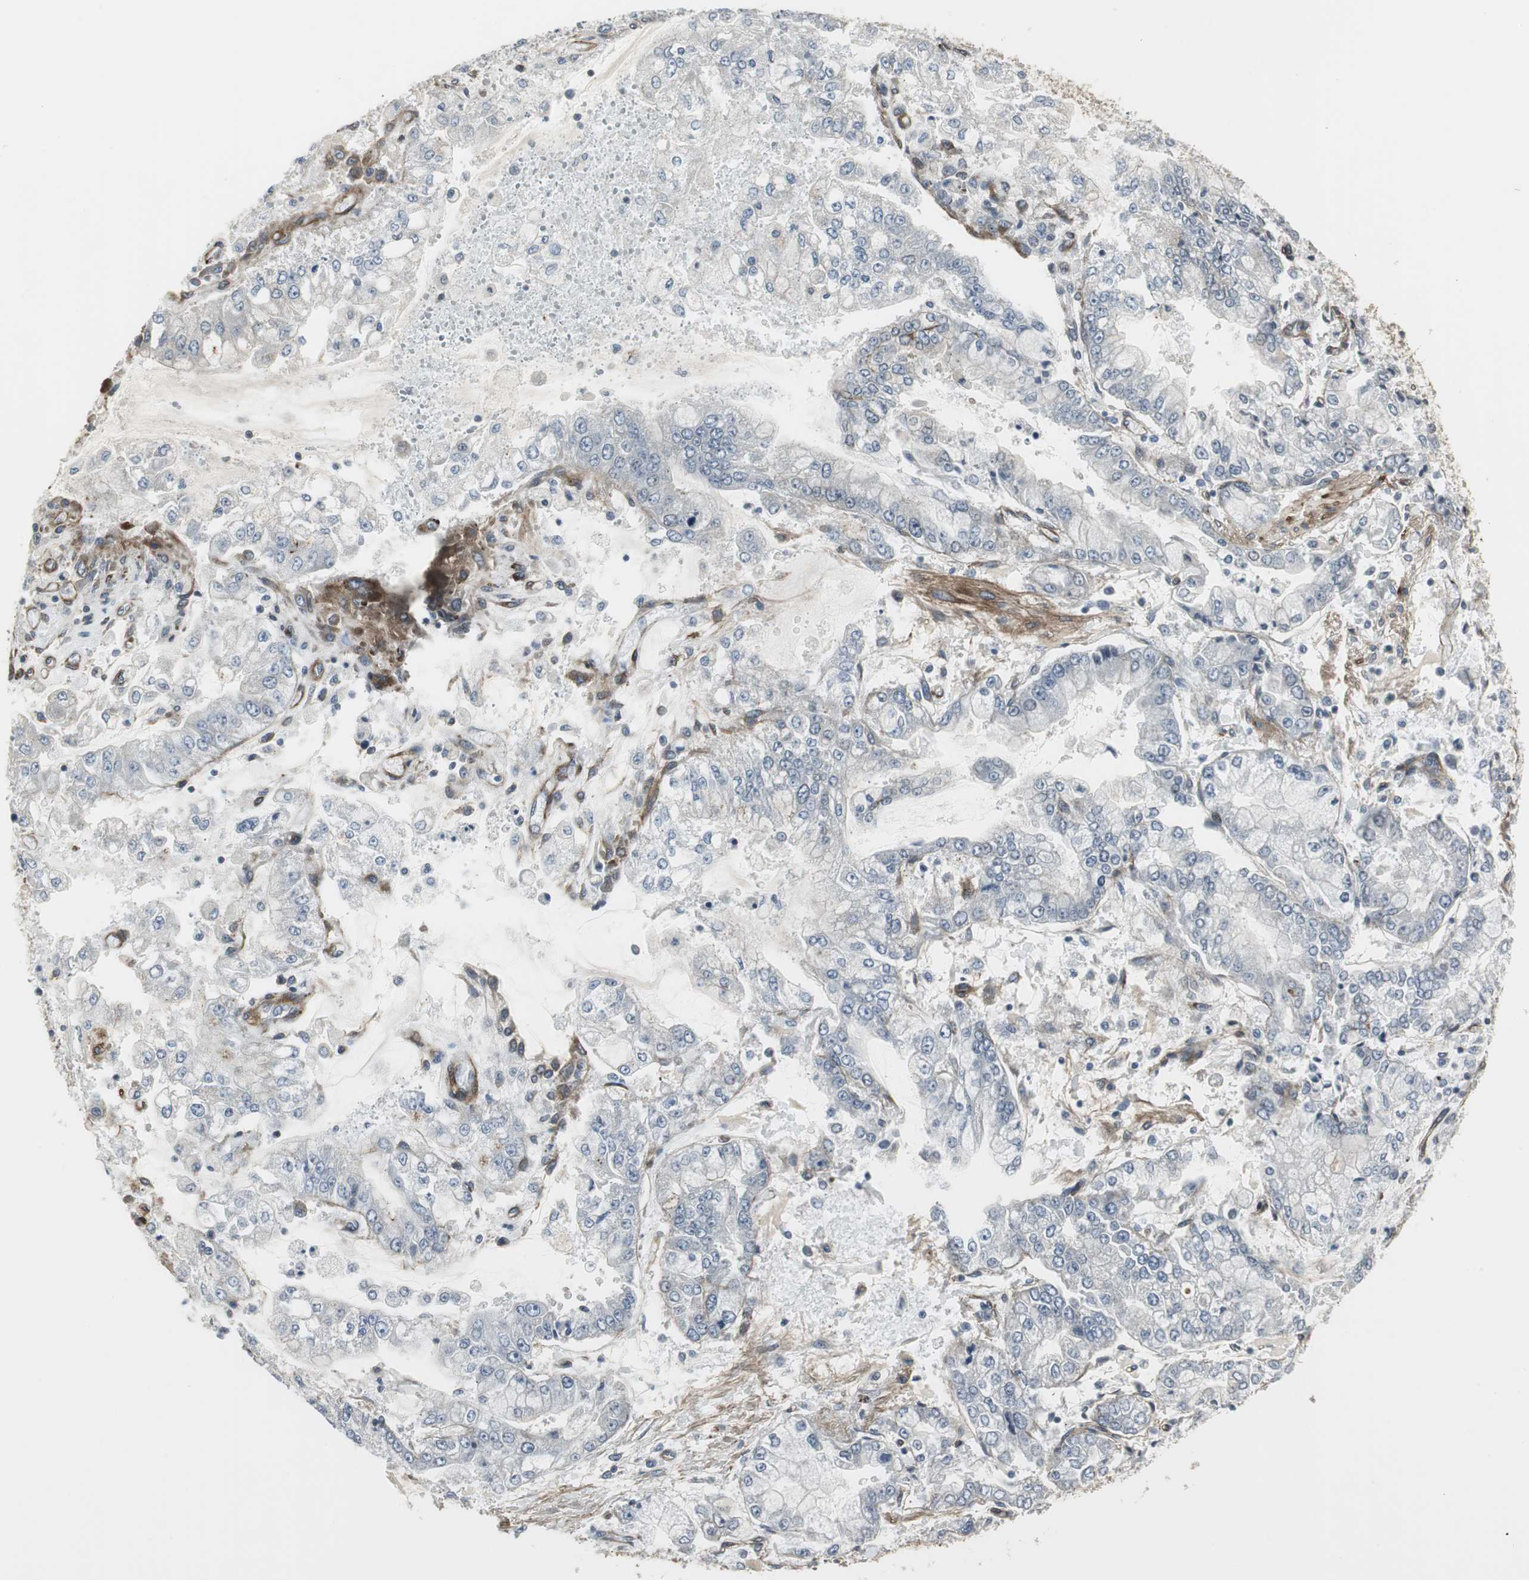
{"staining": {"intensity": "negative", "quantity": "none", "location": "none"}, "tissue": "stomach cancer", "cell_type": "Tumor cells", "image_type": "cancer", "snomed": [{"axis": "morphology", "description": "Adenocarcinoma, NOS"}, {"axis": "topography", "description": "Stomach"}], "caption": "Immunohistochemistry of adenocarcinoma (stomach) shows no expression in tumor cells.", "gene": "SCYL3", "patient": {"sex": "male", "age": 76}}